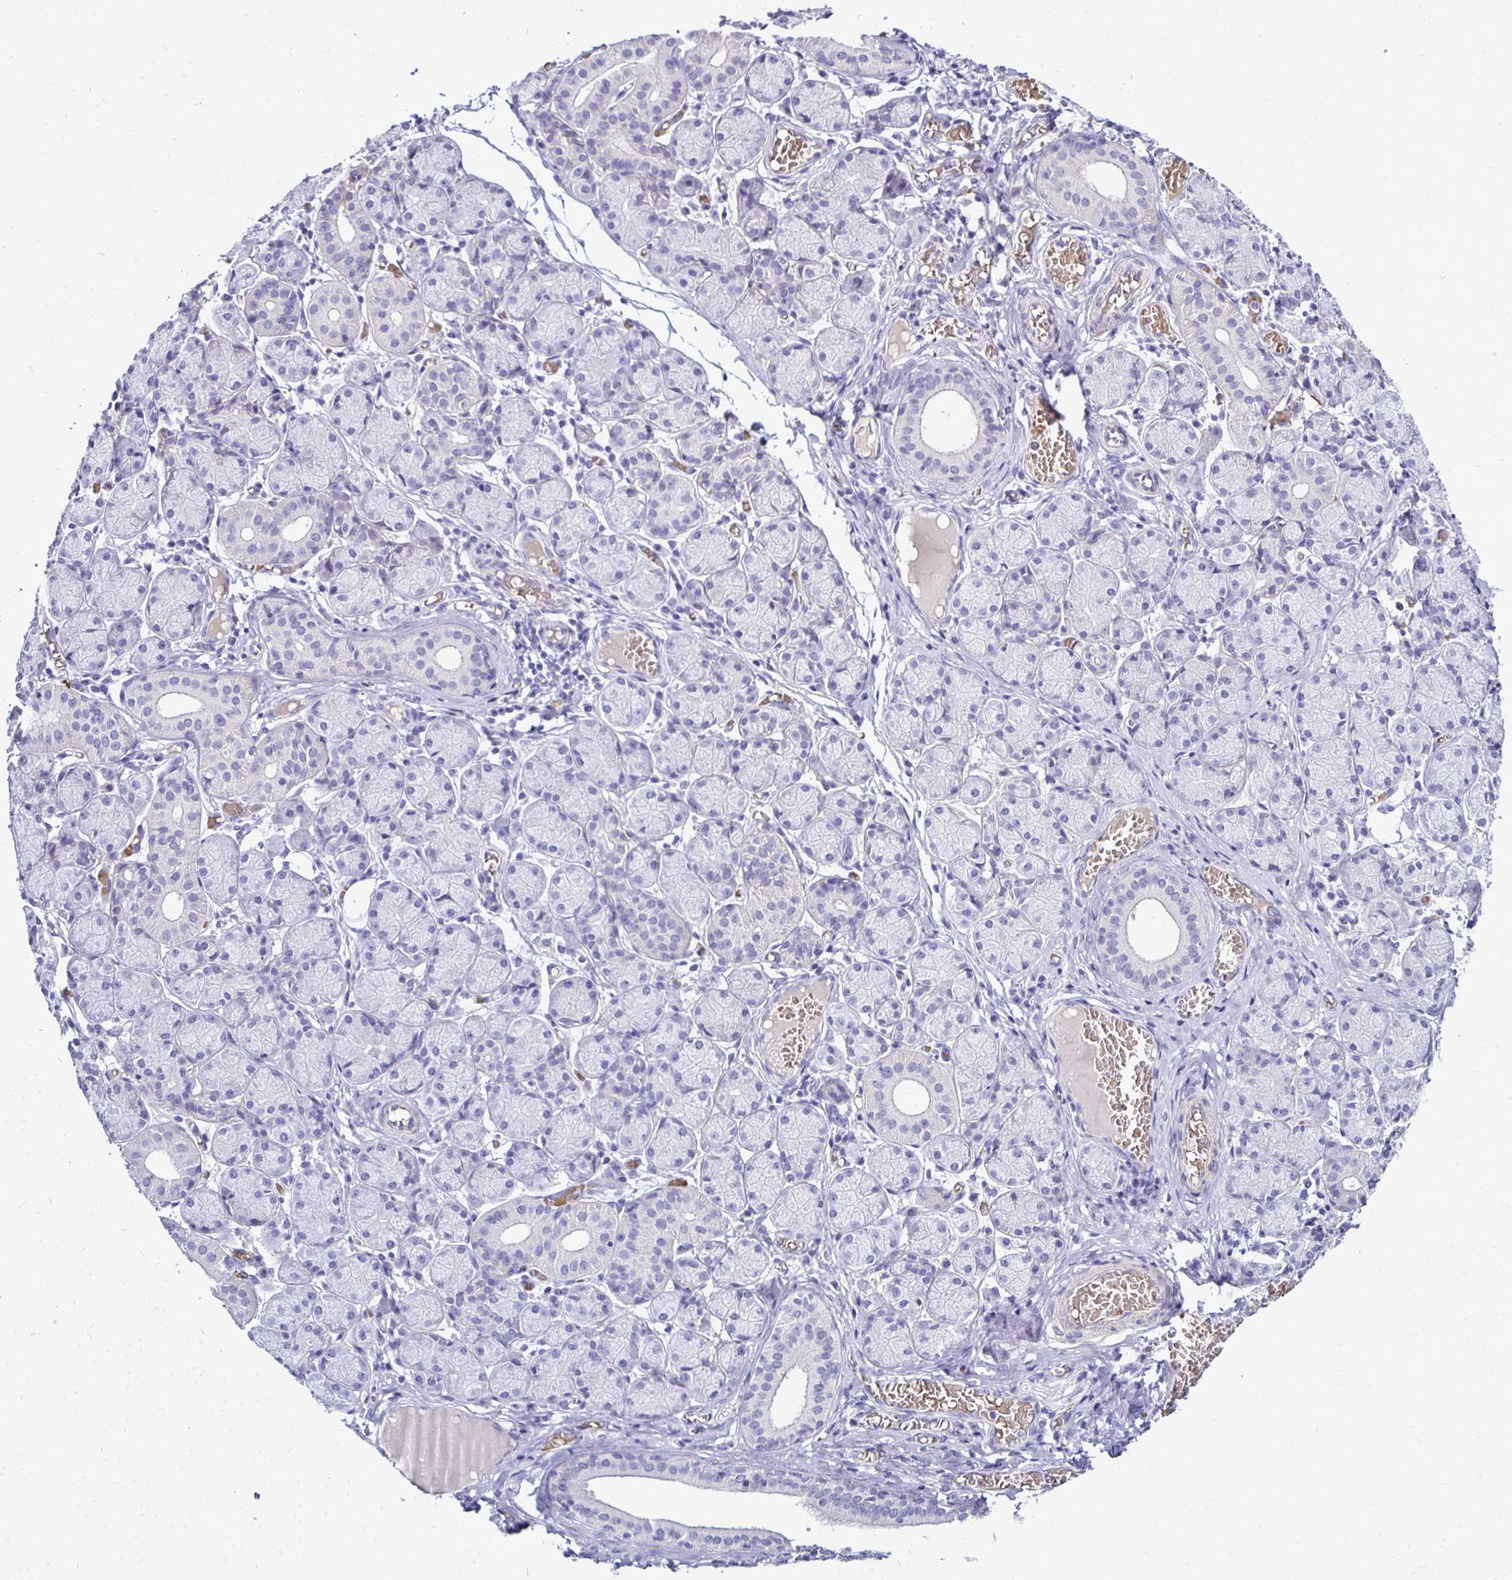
{"staining": {"intensity": "negative", "quantity": "none", "location": "none"}, "tissue": "salivary gland", "cell_type": "Glandular cells", "image_type": "normal", "snomed": [{"axis": "morphology", "description": "Normal tissue, NOS"}, {"axis": "topography", "description": "Salivary gland"}], "caption": "Histopathology image shows no protein staining in glandular cells of benign salivary gland. The staining was performed using DAB to visualize the protein expression in brown, while the nuclei were stained in blue with hematoxylin (Magnification: 20x).", "gene": "RHBDL3", "patient": {"sex": "female", "age": 24}}